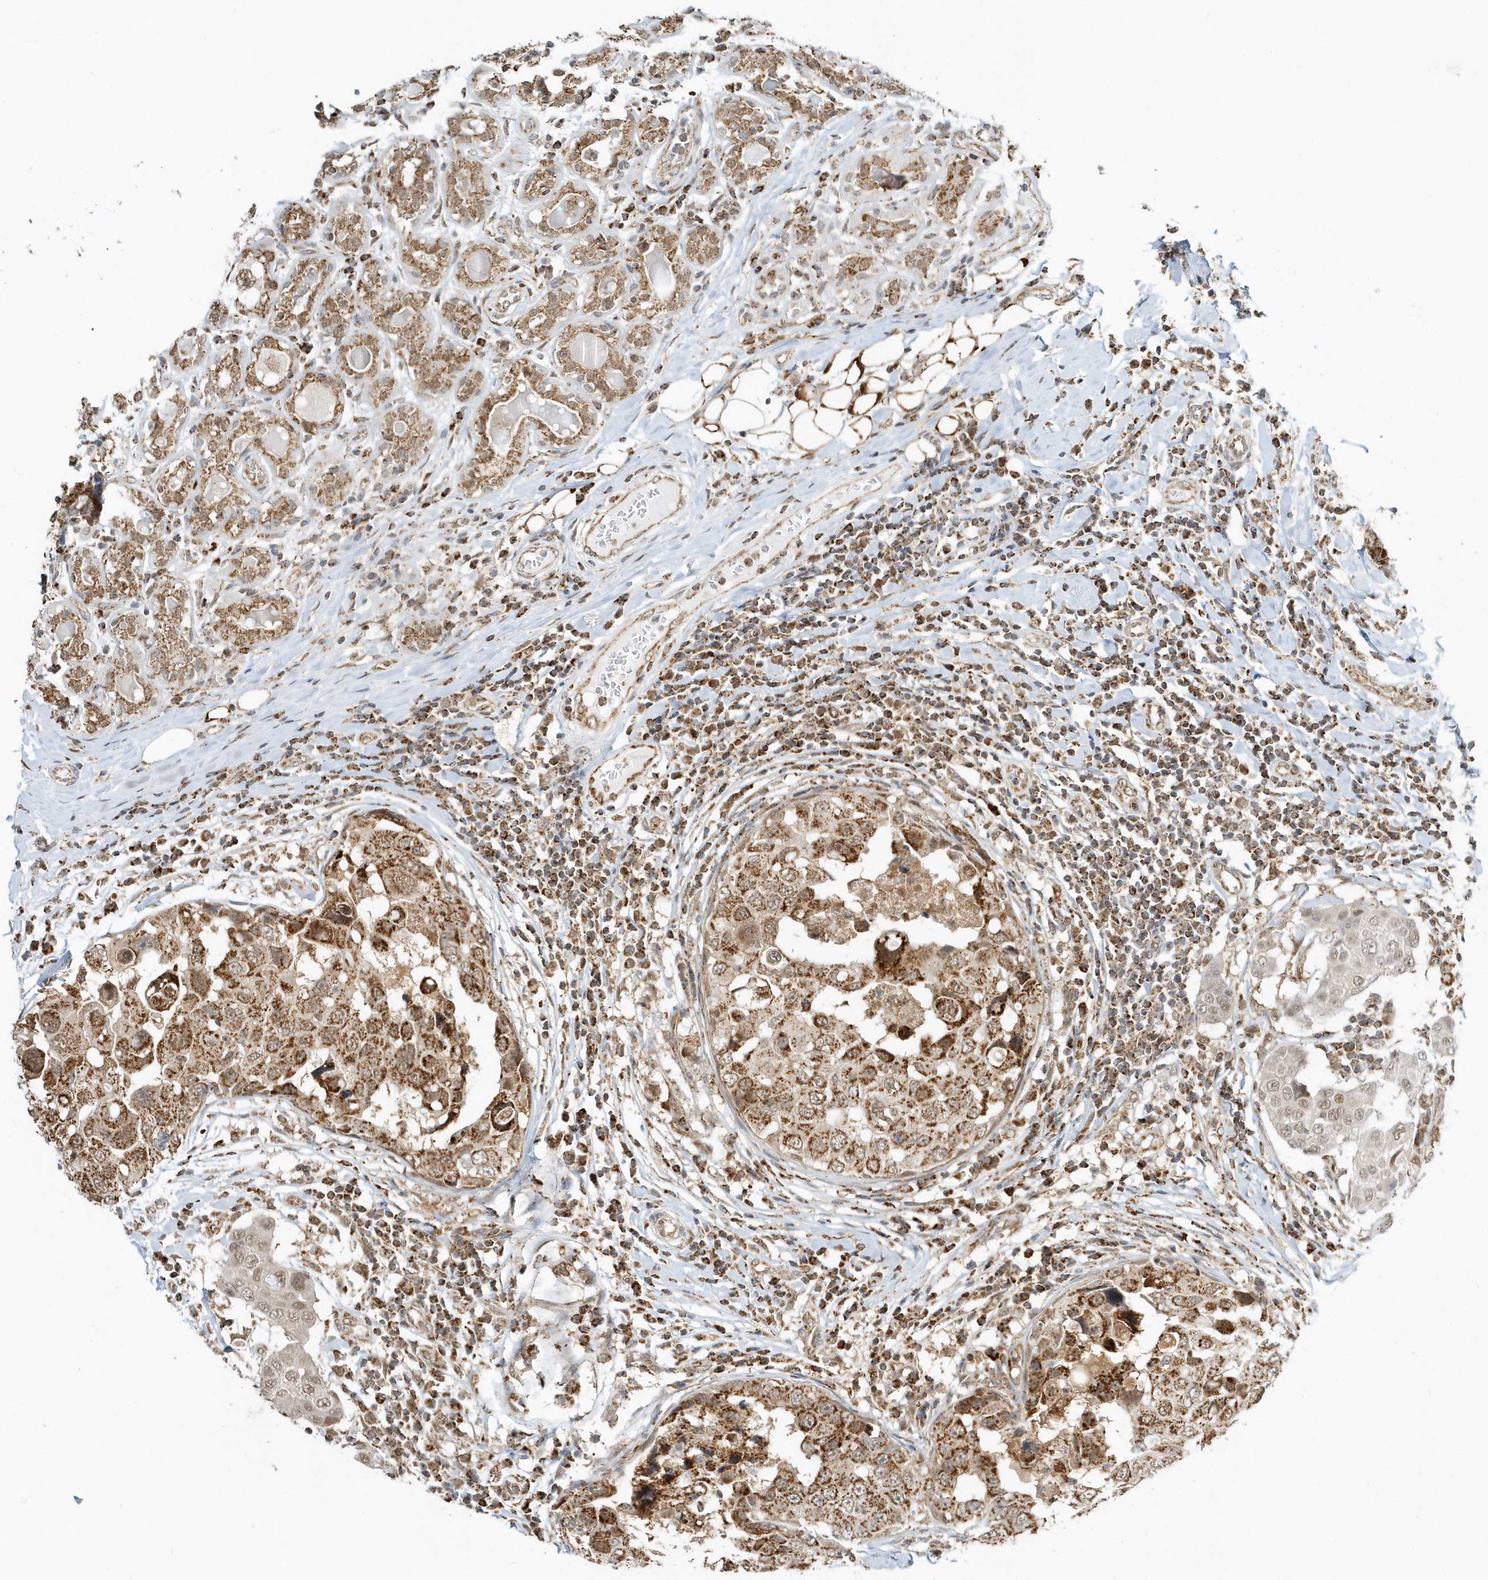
{"staining": {"intensity": "strong", "quantity": ">75%", "location": "cytoplasmic/membranous"}, "tissue": "breast cancer", "cell_type": "Tumor cells", "image_type": "cancer", "snomed": [{"axis": "morphology", "description": "Duct carcinoma"}, {"axis": "topography", "description": "Breast"}], "caption": "Breast cancer was stained to show a protein in brown. There is high levels of strong cytoplasmic/membranous positivity in about >75% of tumor cells.", "gene": "PSMD6", "patient": {"sex": "female", "age": 27}}